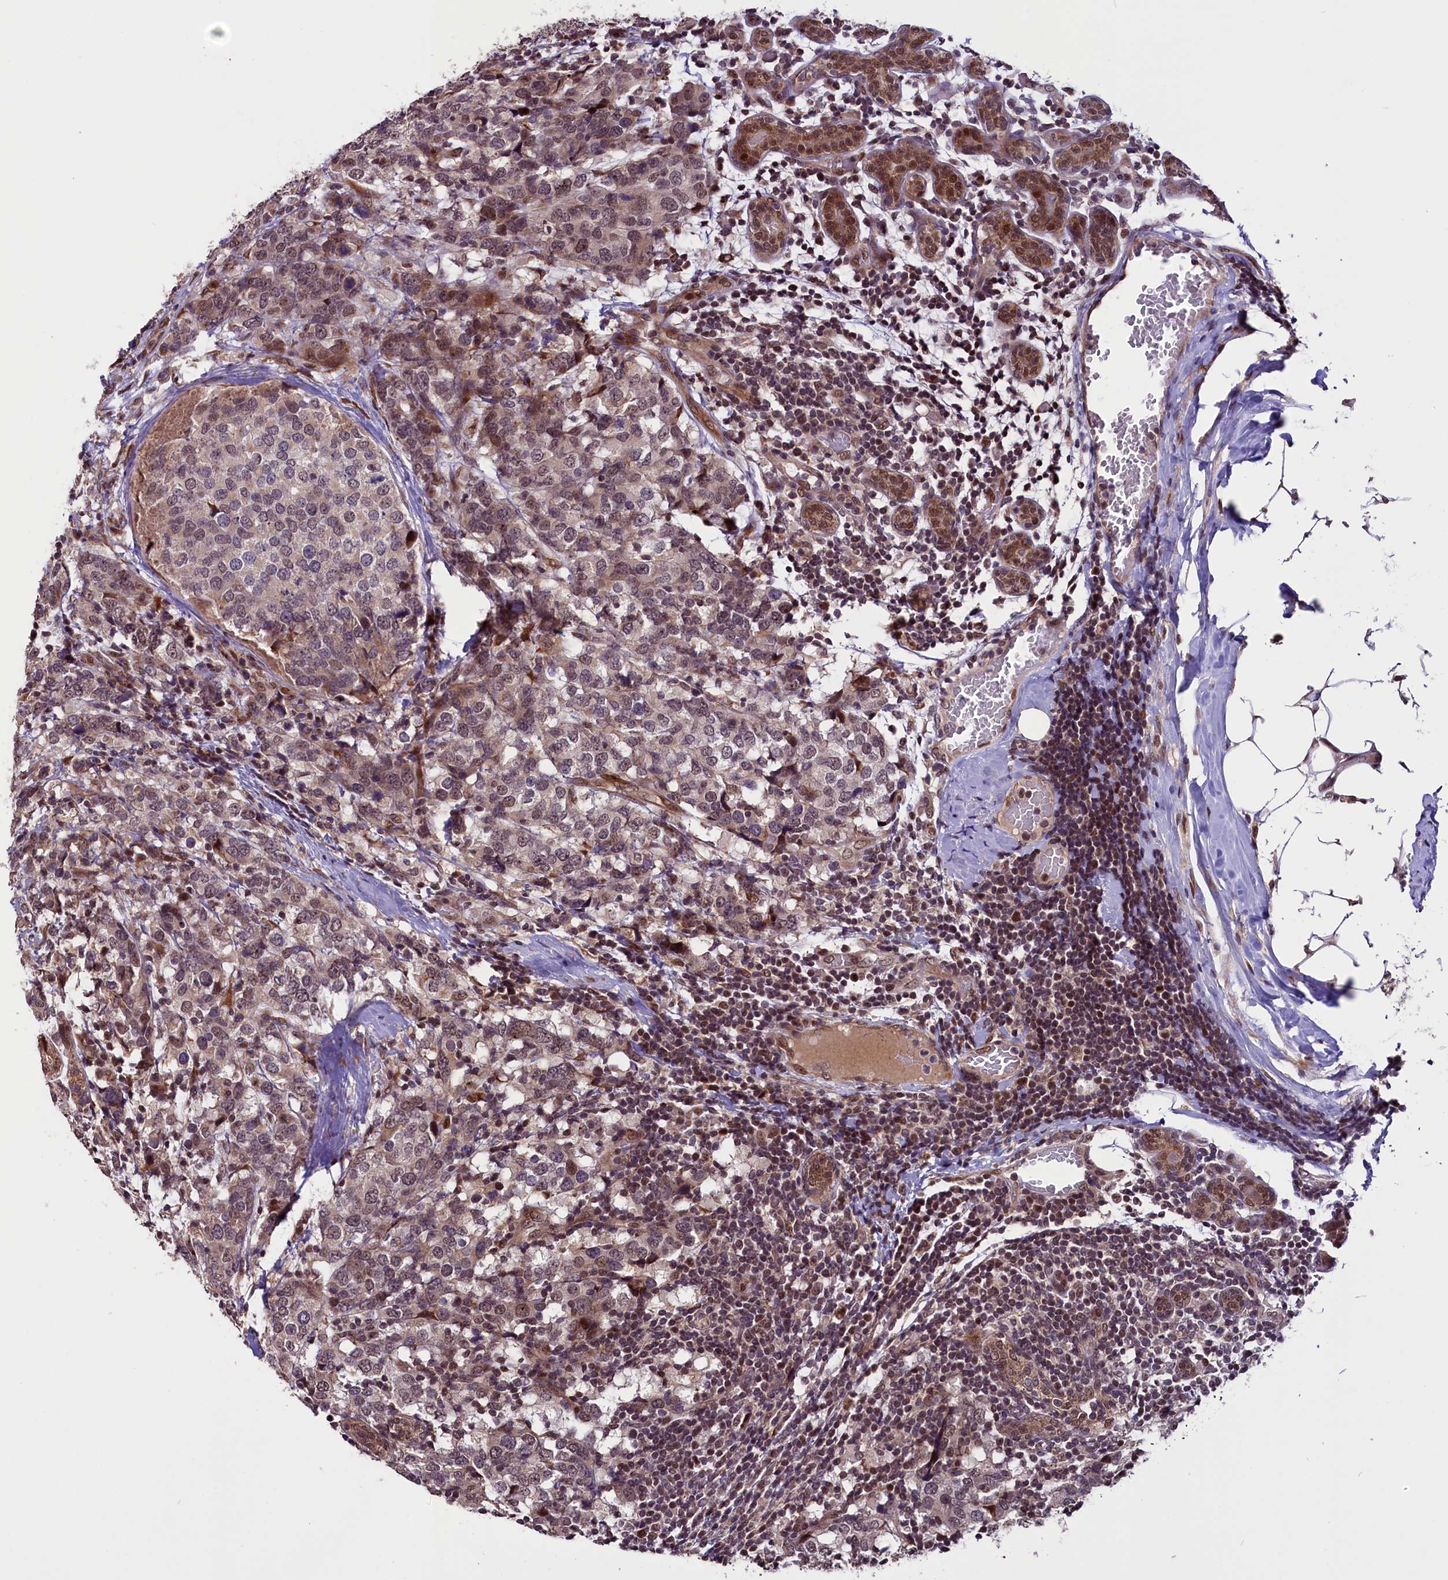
{"staining": {"intensity": "weak", "quantity": ">75%", "location": "nuclear"}, "tissue": "breast cancer", "cell_type": "Tumor cells", "image_type": "cancer", "snomed": [{"axis": "morphology", "description": "Lobular carcinoma"}, {"axis": "topography", "description": "Breast"}], "caption": "This photomicrograph reveals IHC staining of human breast cancer (lobular carcinoma), with low weak nuclear expression in approximately >75% of tumor cells.", "gene": "RPUSD2", "patient": {"sex": "female", "age": 59}}